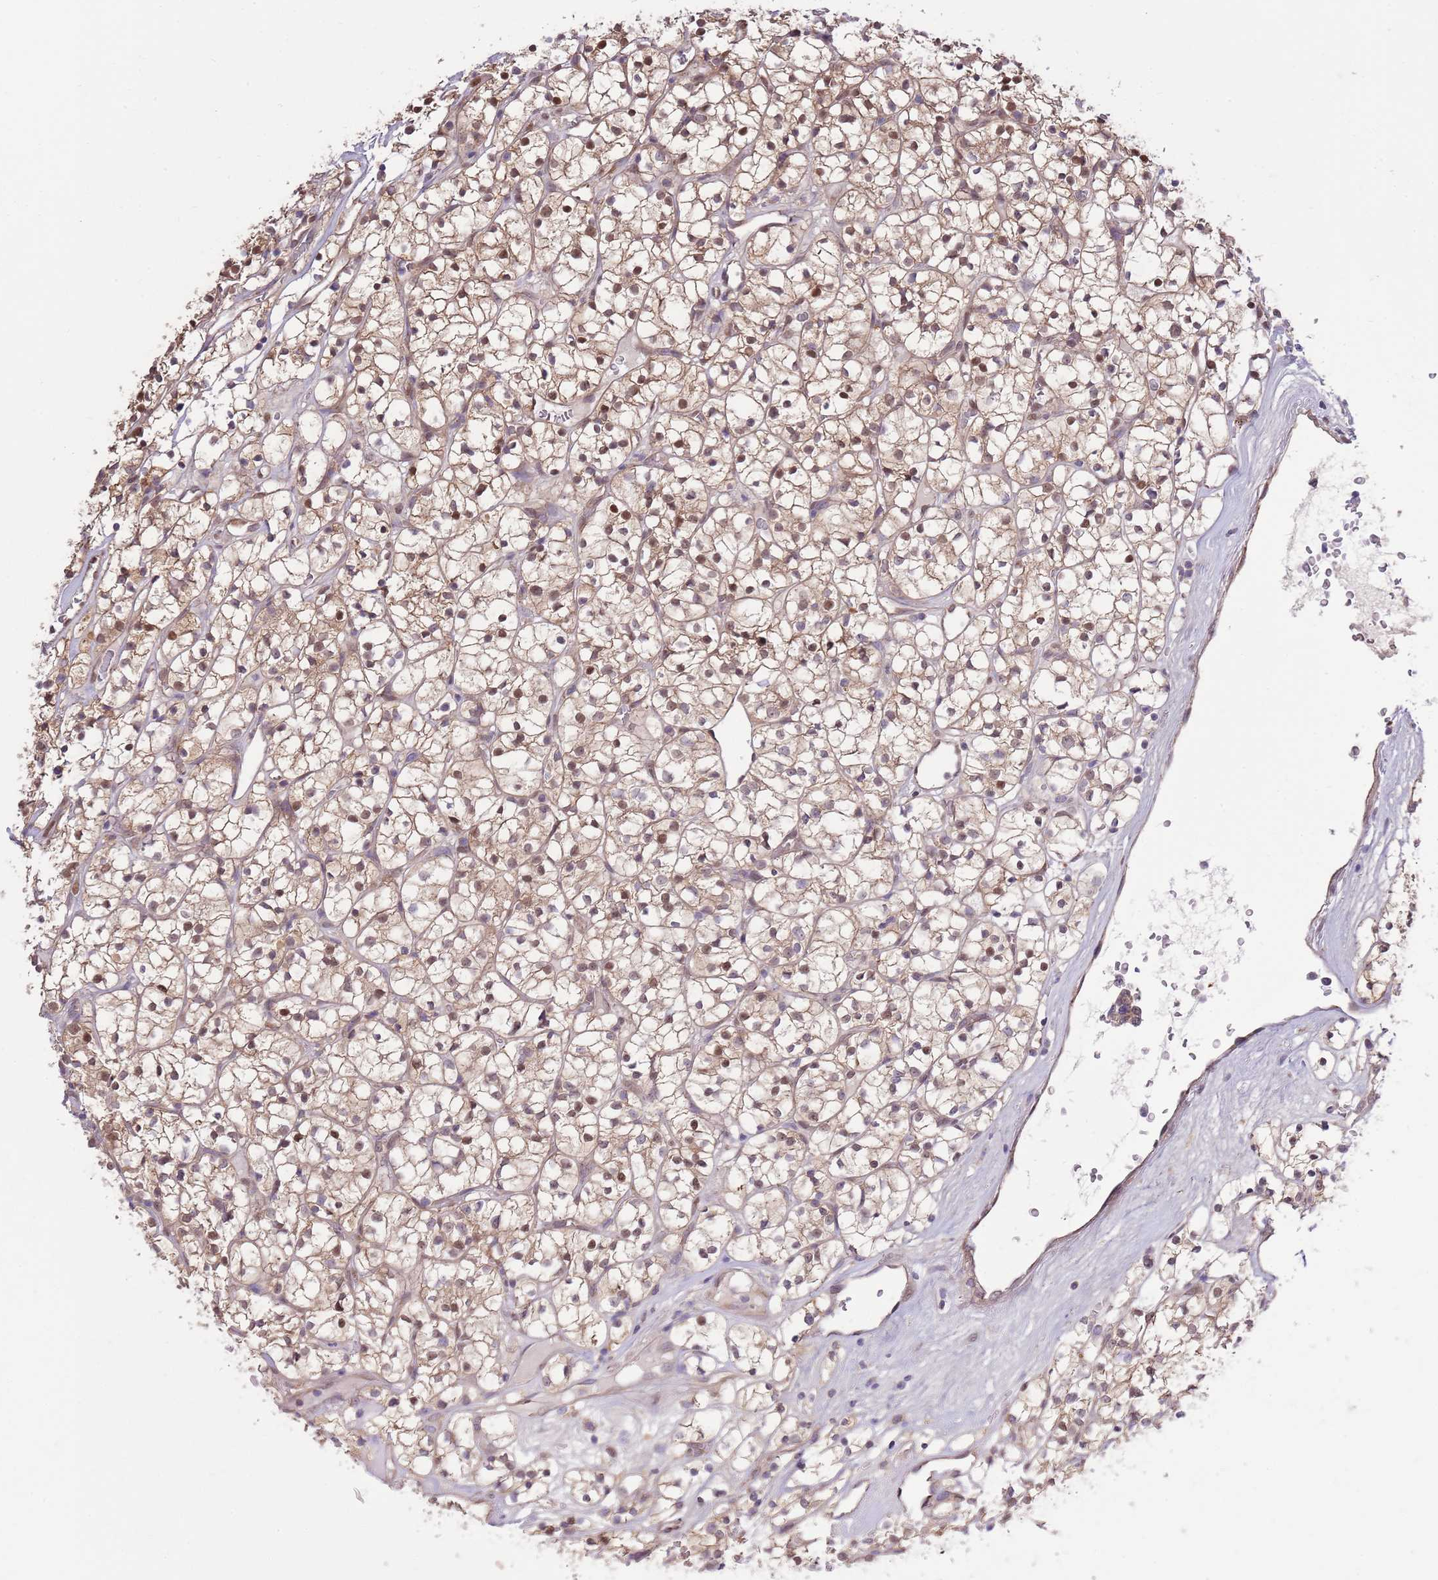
{"staining": {"intensity": "weak", "quantity": ">75%", "location": "cytoplasmic/membranous,nuclear"}, "tissue": "renal cancer", "cell_type": "Tumor cells", "image_type": "cancer", "snomed": [{"axis": "morphology", "description": "Adenocarcinoma, NOS"}, {"axis": "topography", "description": "Kidney"}], "caption": "Protein positivity by immunohistochemistry demonstrates weak cytoplasmic/membranous and nuclear expression in approximately >75% of tumor cells in adenocarcinoma (renal).", "gene": "ARL2BP", "patient": {"sex": "female", "age": 64}}